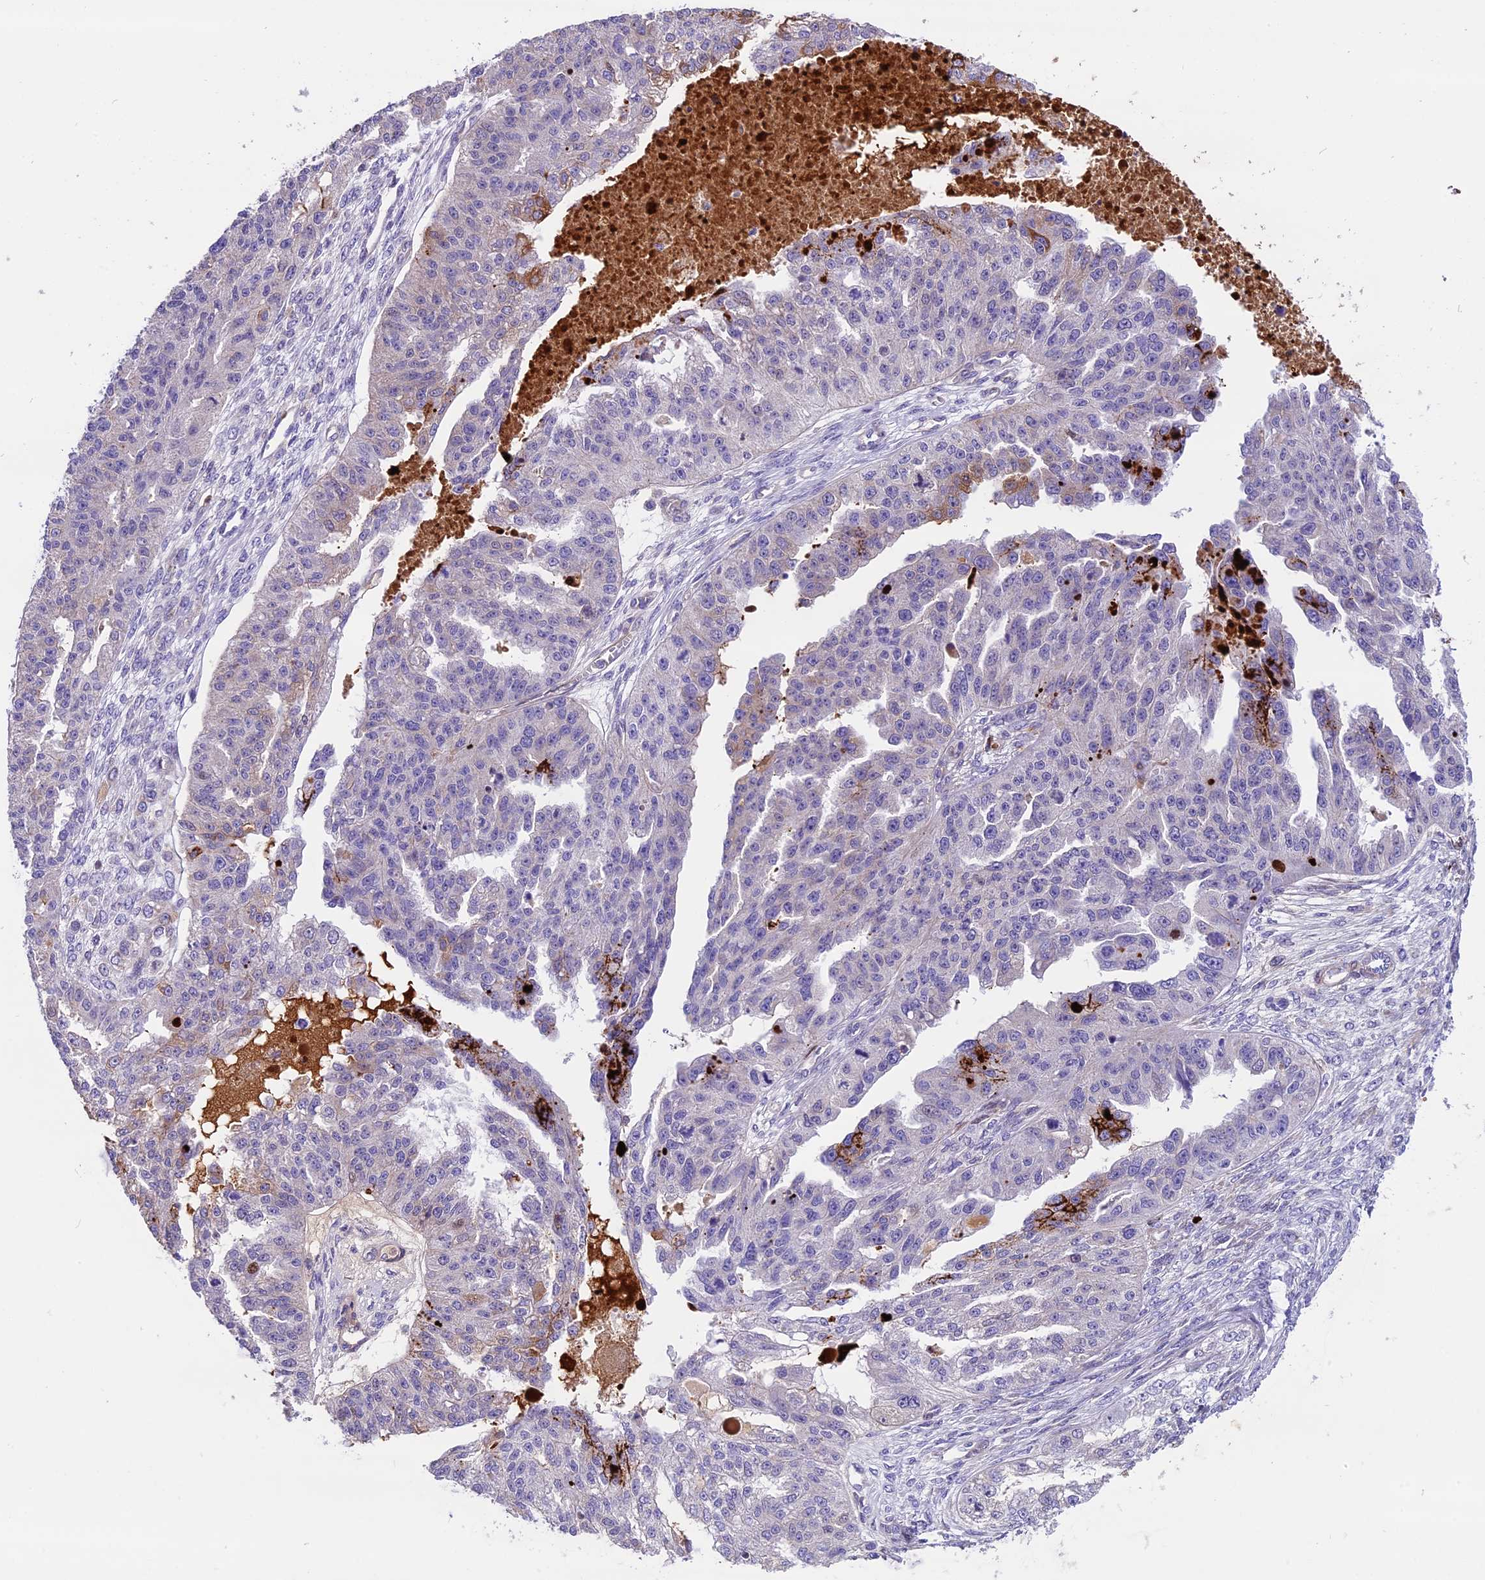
{"staining": {"intensity": "moderate", "quantity": "<25%", "location": "cytoplasmic/membranous"}, "tissue": "ovarian cancer", "cell_type": "Tumor cells", "image_type": "cancer", "snomed": [{"axis": "morphology", "description": "Cystadenocarcinoma, serous, NOS"}, {"axis": "topography", "description": "Ovary"}], "caption": "Serous cystadenocarcinoma (ovarian) stained with a protein marker reveals moderate staining in tumor cells.", "gene": "MAP3K7CL", "patient": {"sex": "female", "age": 58}}